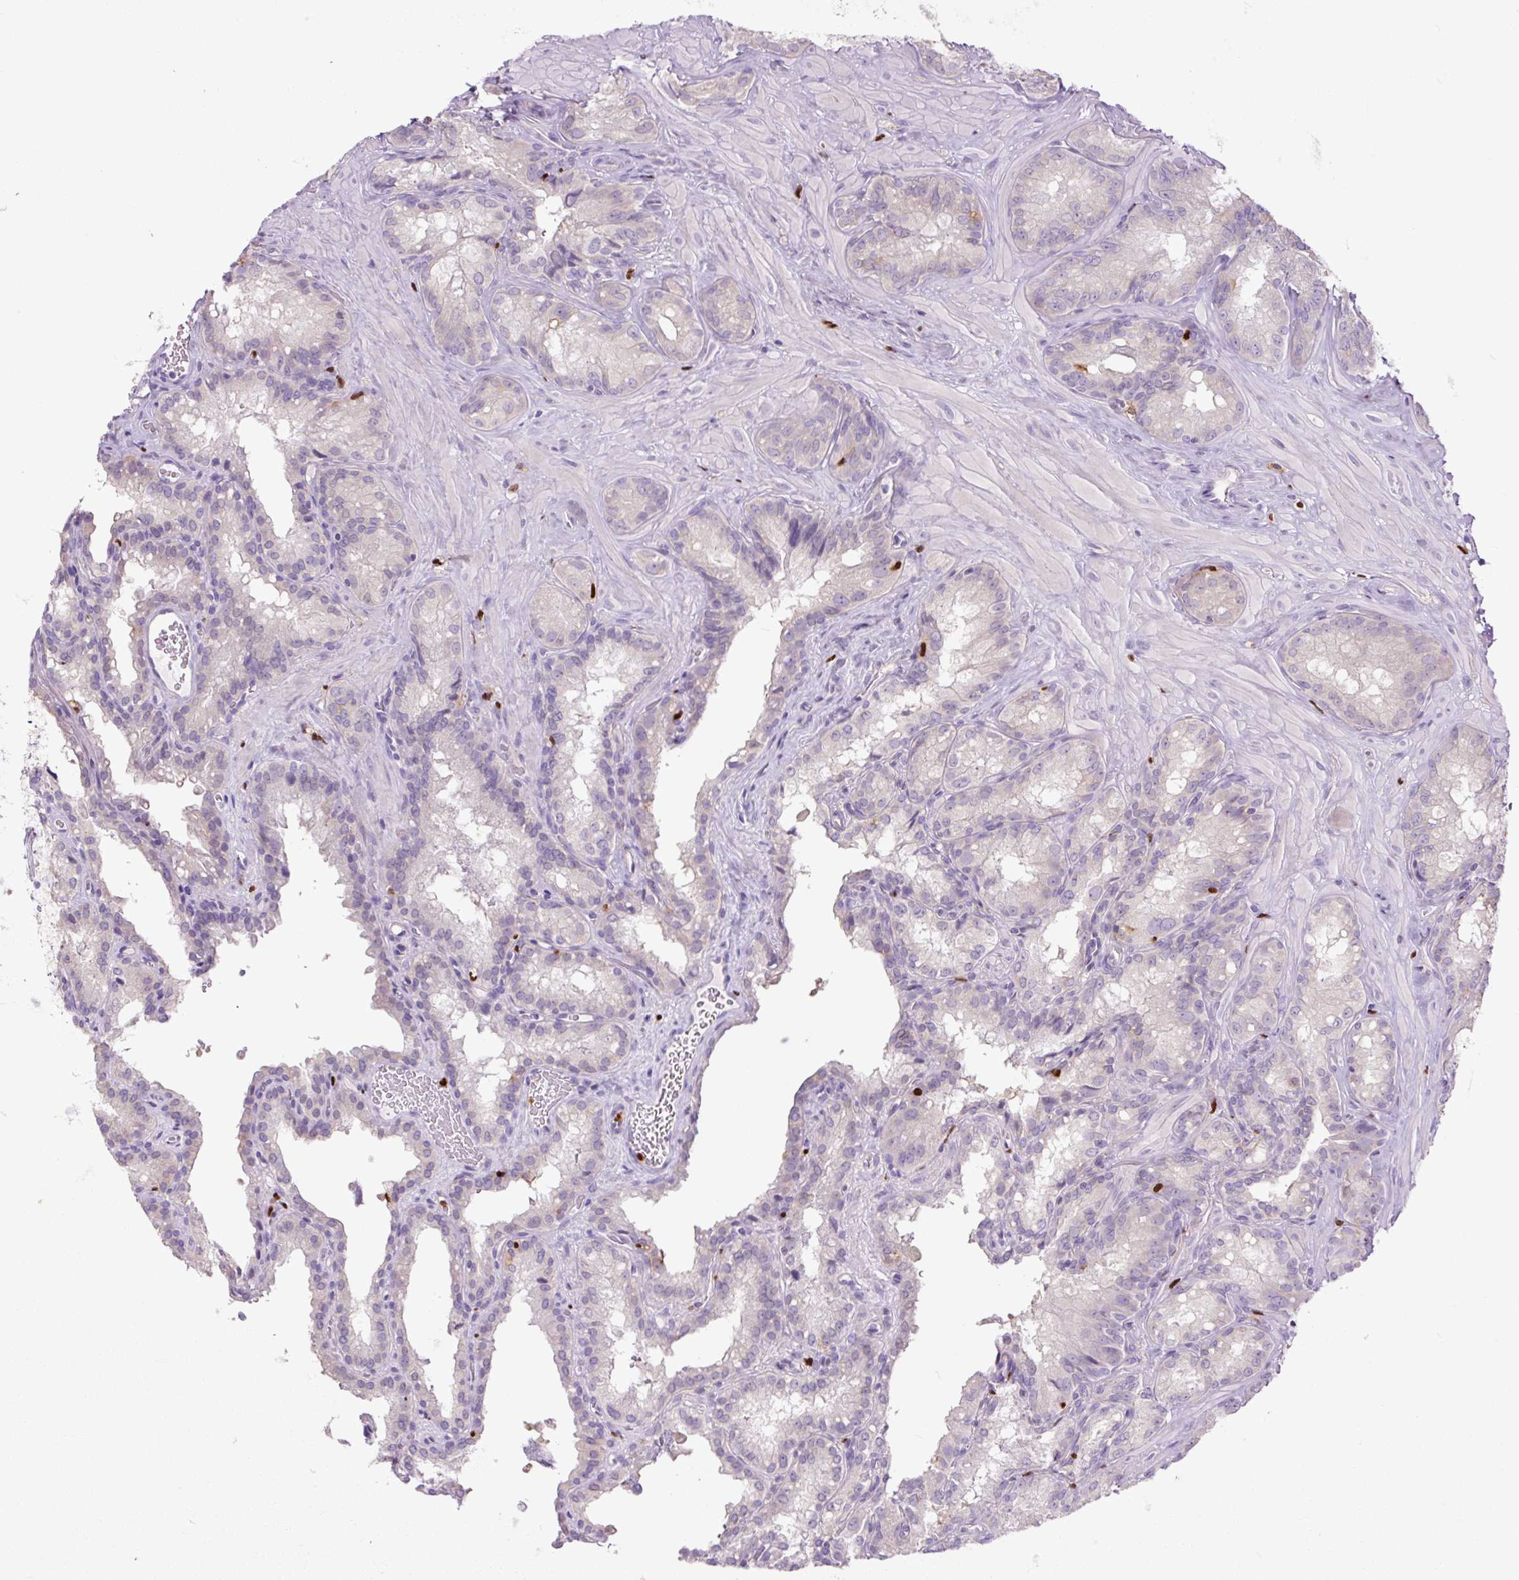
{"staining": {"intensity": "negative", "quantity": "none", "location": "none"}, "tissue": "seminal vesicle", "cell_type": "Glandular cells", "image_type": "normal", "snomed": [{"axis": "morphology", "description": "Normal tissue, NOS"}, {"axis": "topography", "description": "Seminal veicle"}], "caption": "Human seminal vesicle stained for a protein using immunohistochemistry (IHC) shows no positivity in glandular cells.", "gene": "SPI1", "patient": {"sex": "male", "age": 47}}